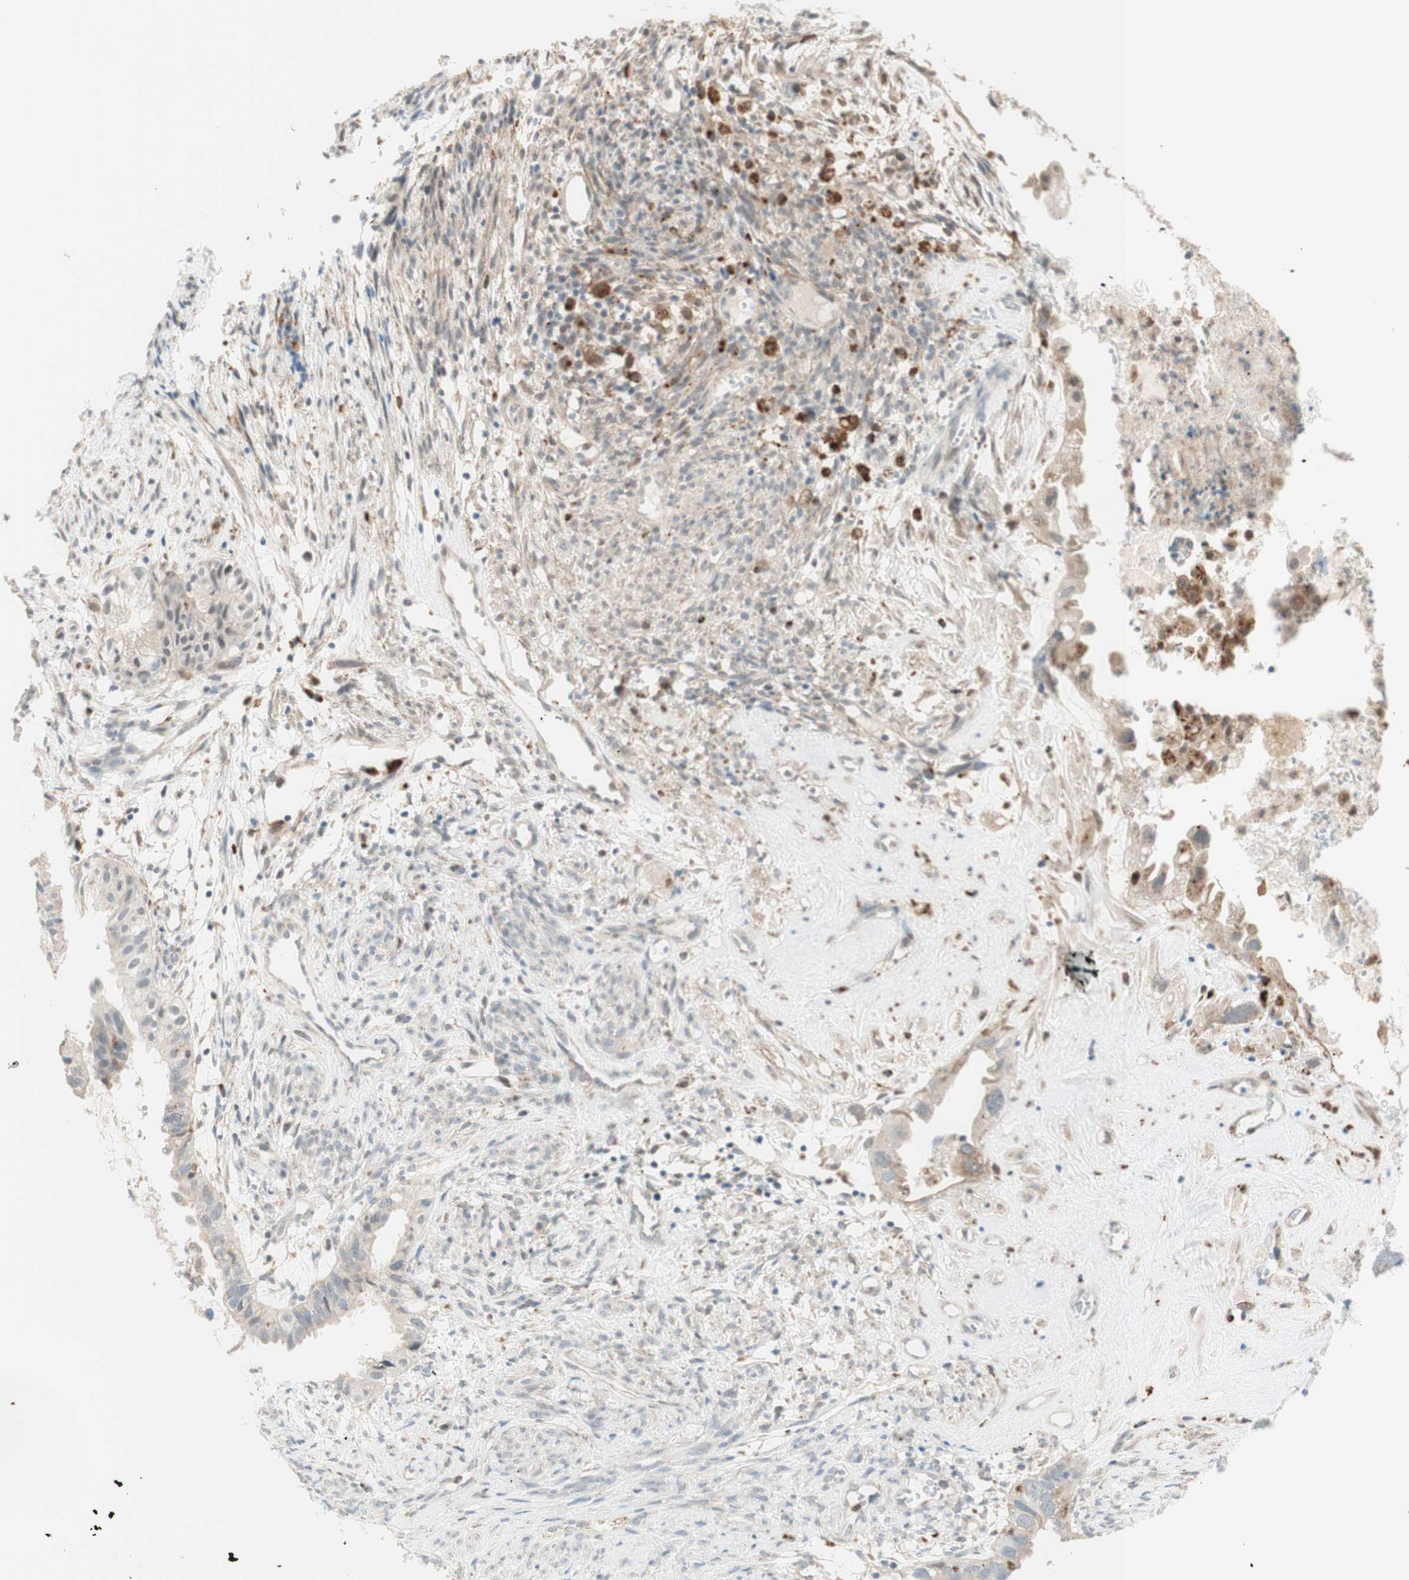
{"staining": {"intensity": "weak", "quantity": "<25%", "location": "cytoplasmic/membranous"}, "tissue": "cervical cancer", "cell_type": "Tumor cells", "image_type": "cancer", "snomed": [{"axis": "morphology", "description": "Normal tissue, NOS"}, {"axis": "morphology", "description": "Adenocarcinoma, NOS"}, {"axis": "topography", "description": "Cervix"}, {"axis": "topography", "description": "Endometrium"}], "caption": "IHC micrograph of cervical adenocarcinoma stained for a protein (brown), which demonstrates no expression in tumor cells. (Immunohistochemistry (ihc), brightfield microscopy, high magnification).", "gene": "GAPT", "patient": {"sex": "female", "age": 86}}